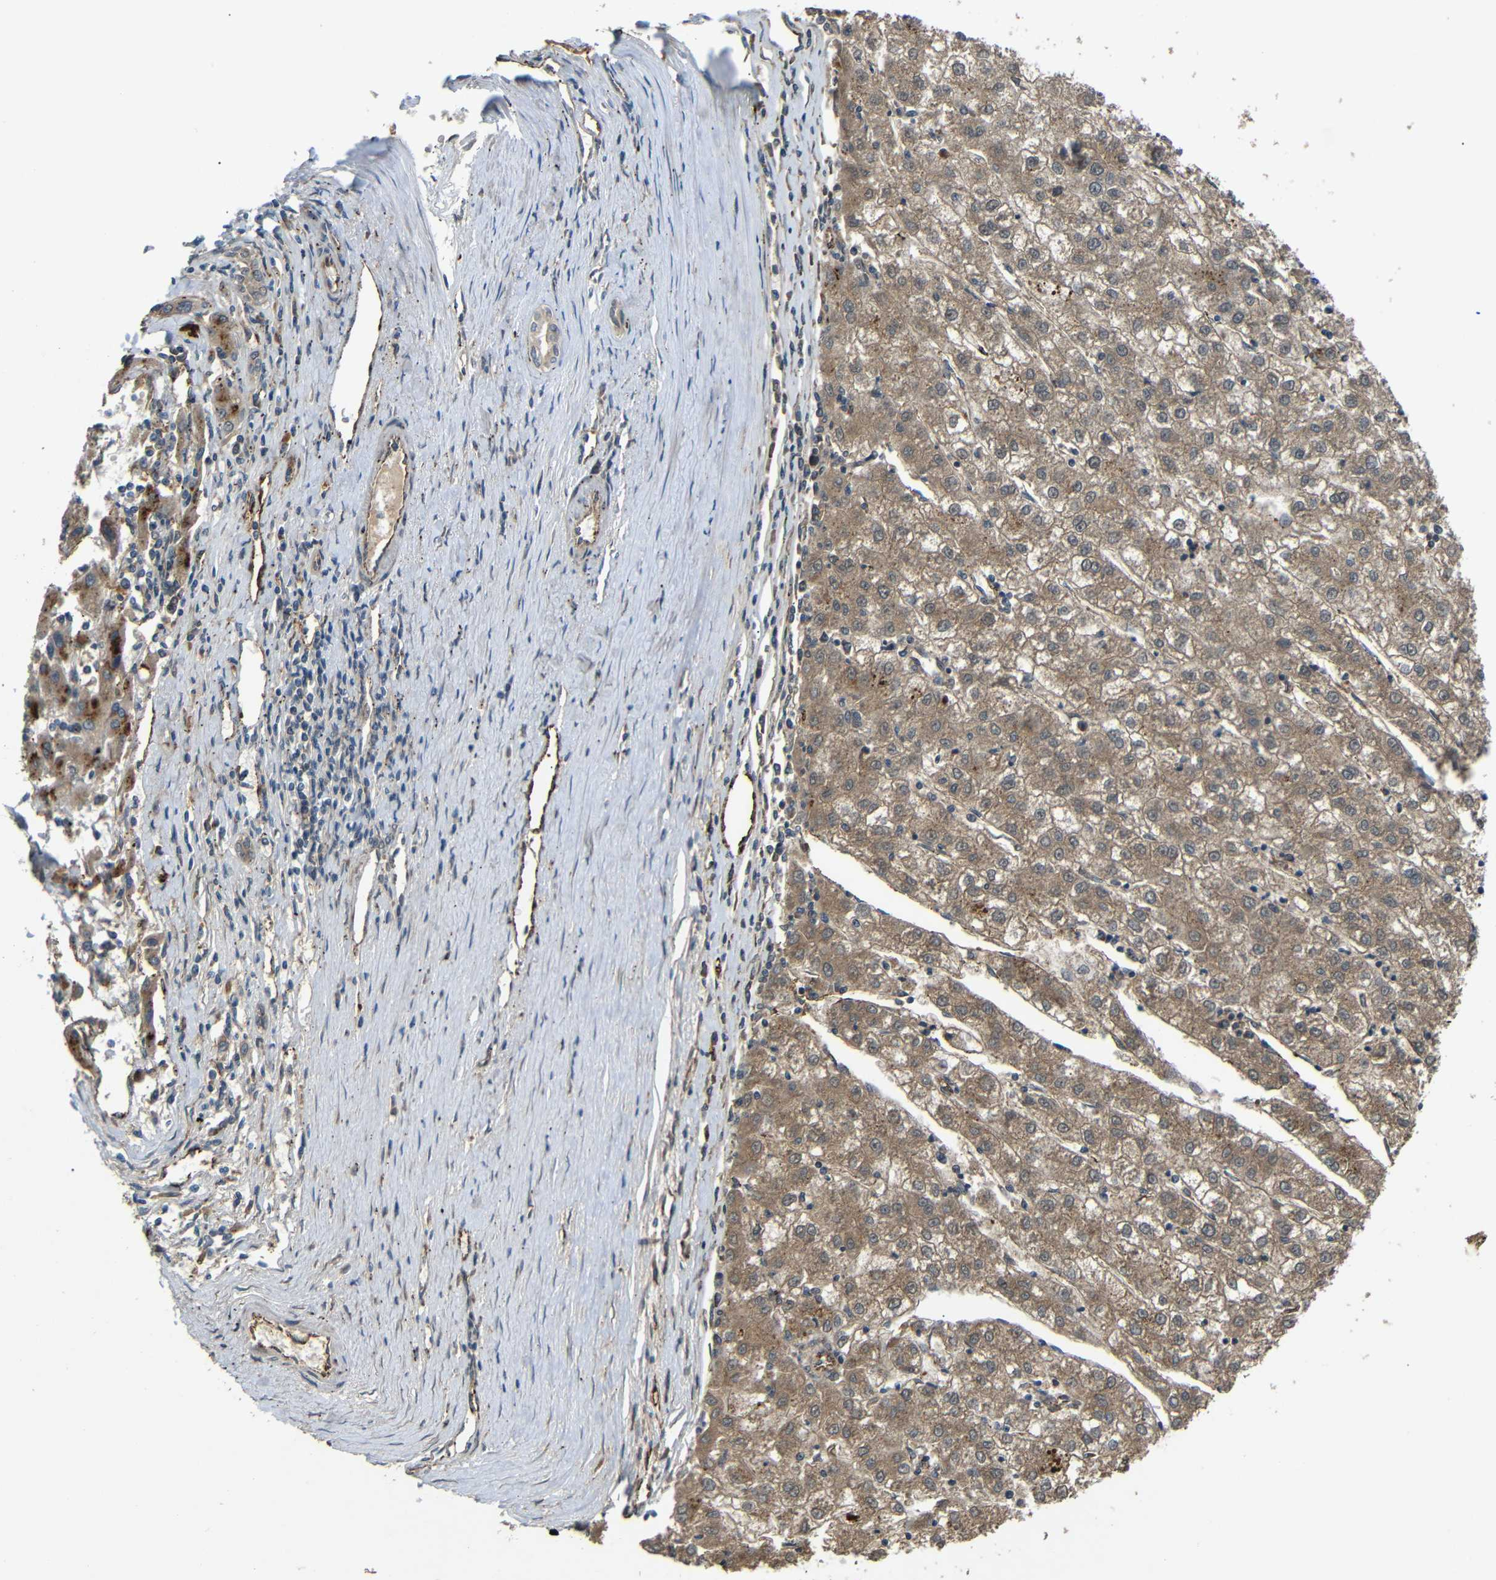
{"staining": {"intensity": "moderate", "quantity": ">75%", "location": "cytoplasmic/membranous"}, "tissue": "liver cancer", "cell_type": "Tumor cells", "image_type": "cancer", "snomed": [{"axis": "morphology", "description": "Carcinoma, Hepatocellular, NOS"}, {"axis": "topography", "description": "Liver"}], "caption": "Liver cancer (hepatocellular carcinoma) was stained to show a protein in brown. There is medium levels of moderate cytoplasmic/membranous staining in approximately >75% of tumor cells. The protein is shown in brown color, while the nuclei are stained blue.", "gene": "ATP7A", "patient": {"sex": "male", "age": 72}}